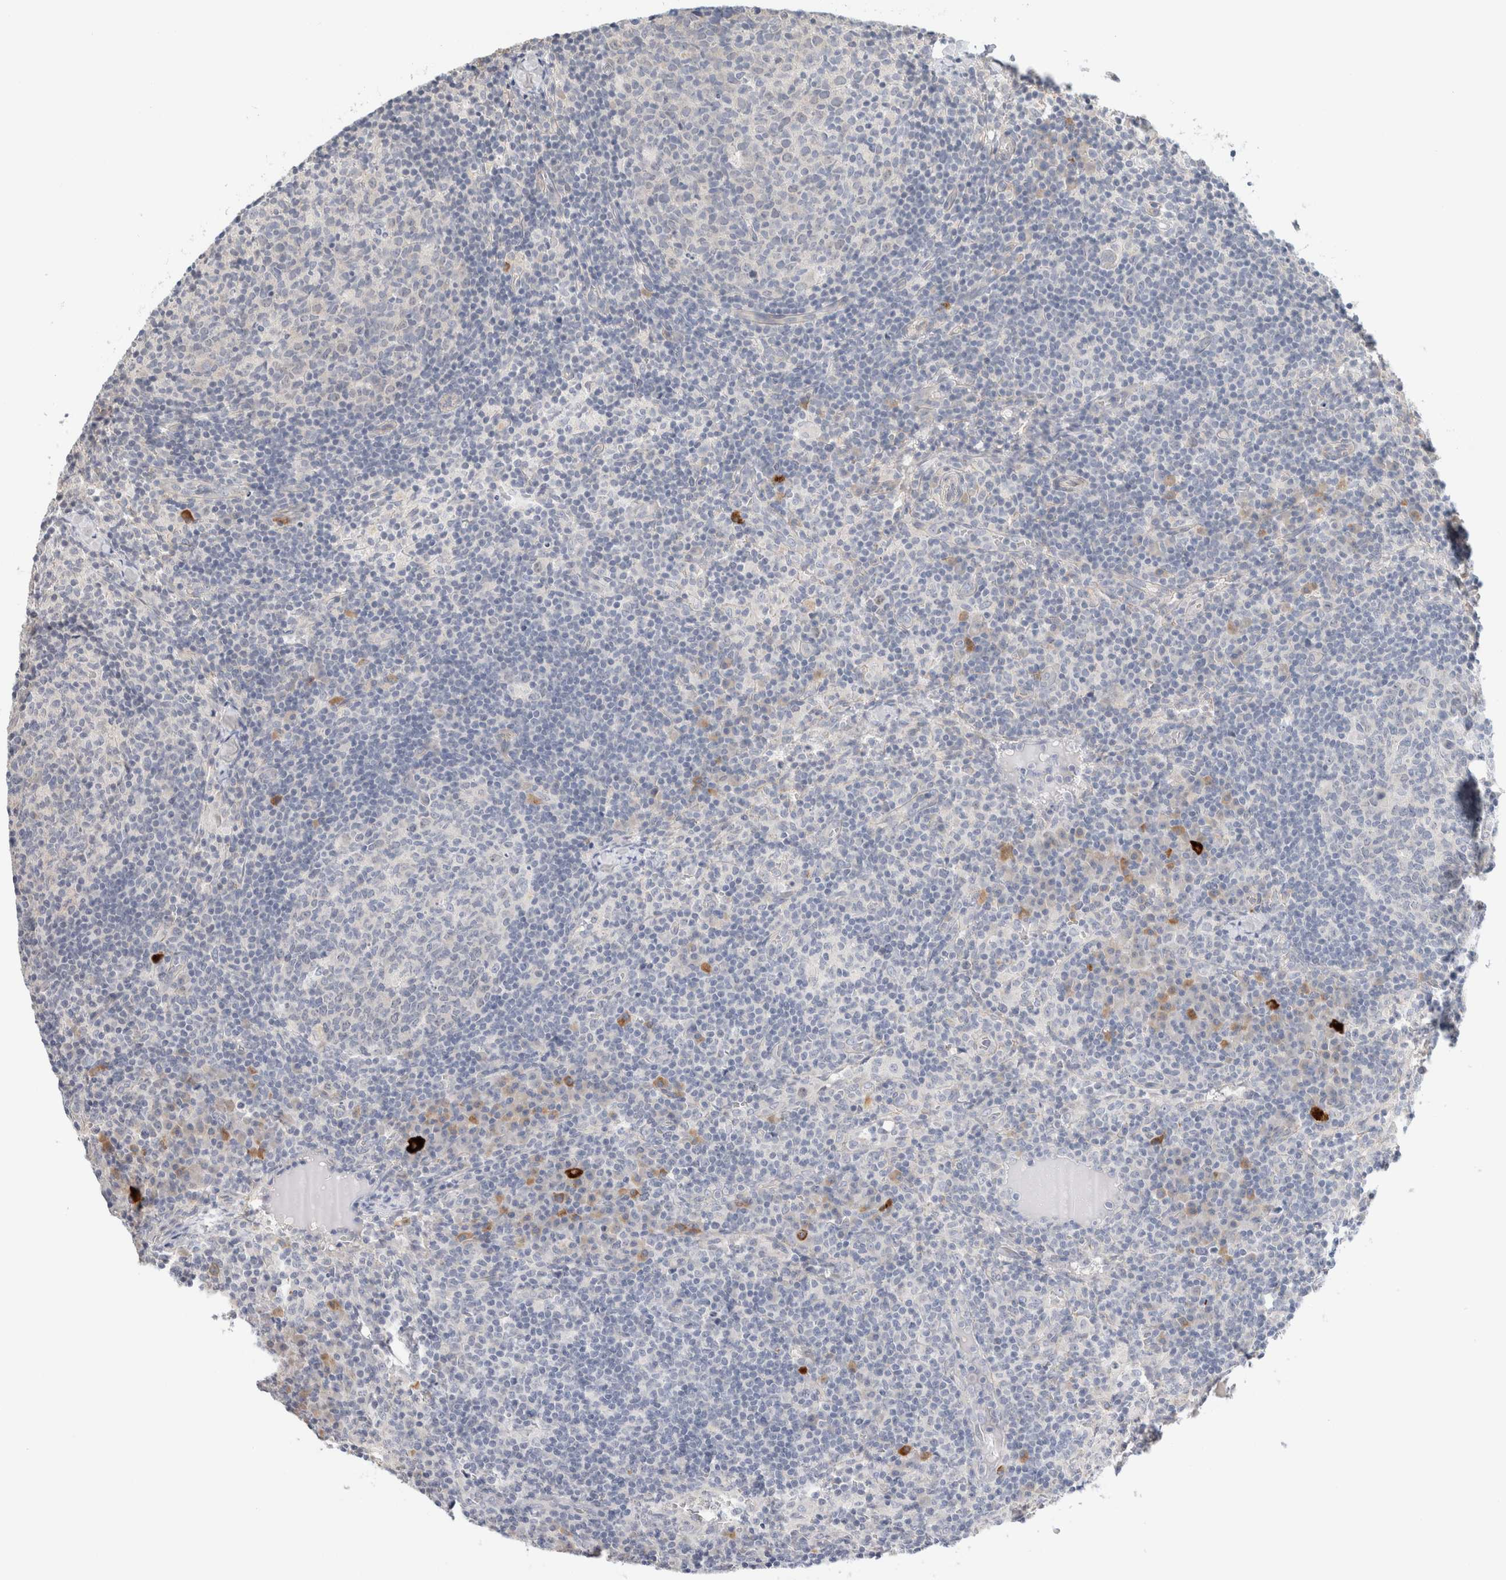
{"staining": {"intensity": "negative", "quantity": "none", "location": "none"}, "tissue": "lymph node", "cell_type": "Germinal center cells", "image_type": "normal", "snomed": [{"axis": "morphology", "description": "Normal tissue, NOS"}, {"axis": "morphology", "description": "Inflammation, NOS"}, {"axis": "topography", "description": "Lymph node"}], "caption": "High magnification brightfield microscopy of benign lymph node stained with DAB (3,3'-diaminobenzidine) (brown) and counterstained with hematoxylin (blue): germinal center cells show no significant staining.", "gene": "SPRTN", "patient": {"sex": "male", "age": 55}}